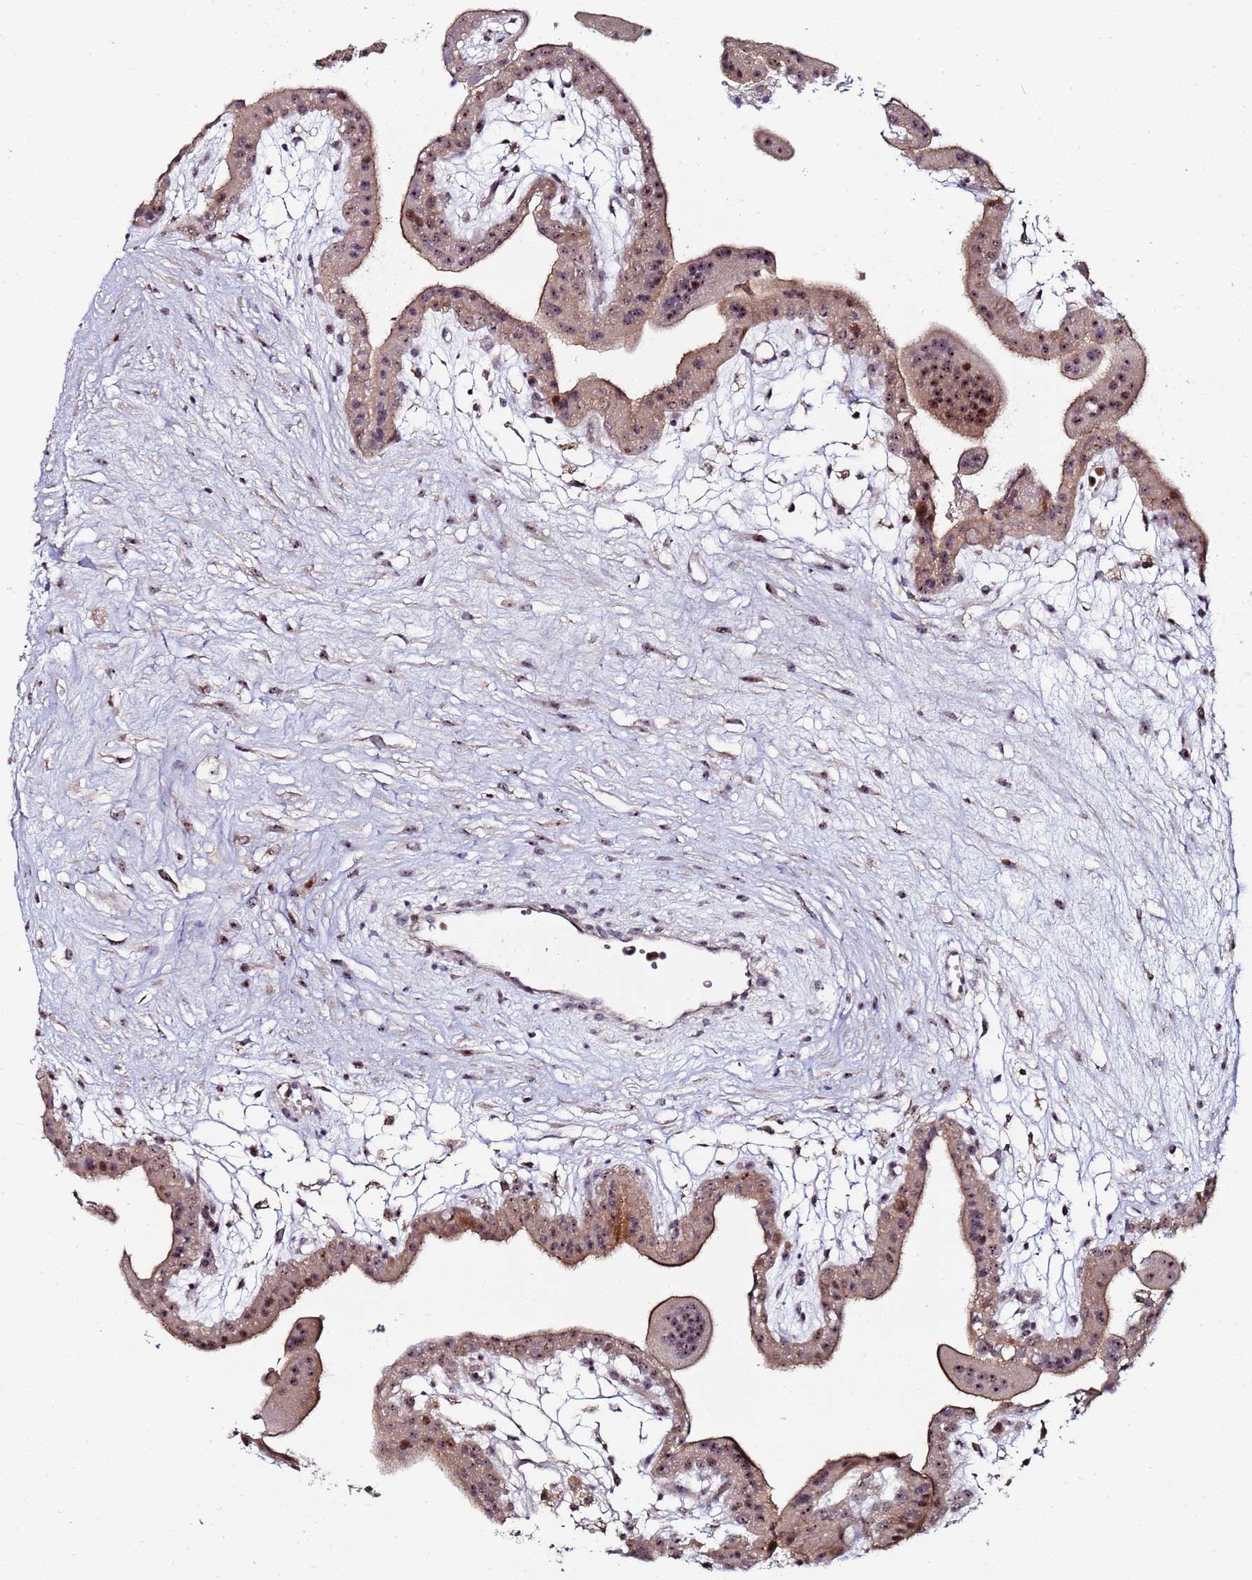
{"staining": {"intensity": "weak", "quantity": ">75%", "location": "cytoplasmic/membranous,nuclear"}, "tissue": "placenta", "cell_type": "Decidual cells", "image_type": "normal", "snomed": [{"axis": "morphology", "description": "Normal tissue, NOS"}, {"axis": "topography", "description": "Placenta"}], "caption": "IHC histopathology image of unremarkable placenta: human placenta stained using immunohistochemistry displays low levels of weak protein expression localized specifically in the cytoplasmic/membranous,nuclear of decidual cells, appearing as a cytoplasmic/membranous,nuclear brown color.", "gene": "KRI1", "patient": {"sex": "female", "age": 18}}